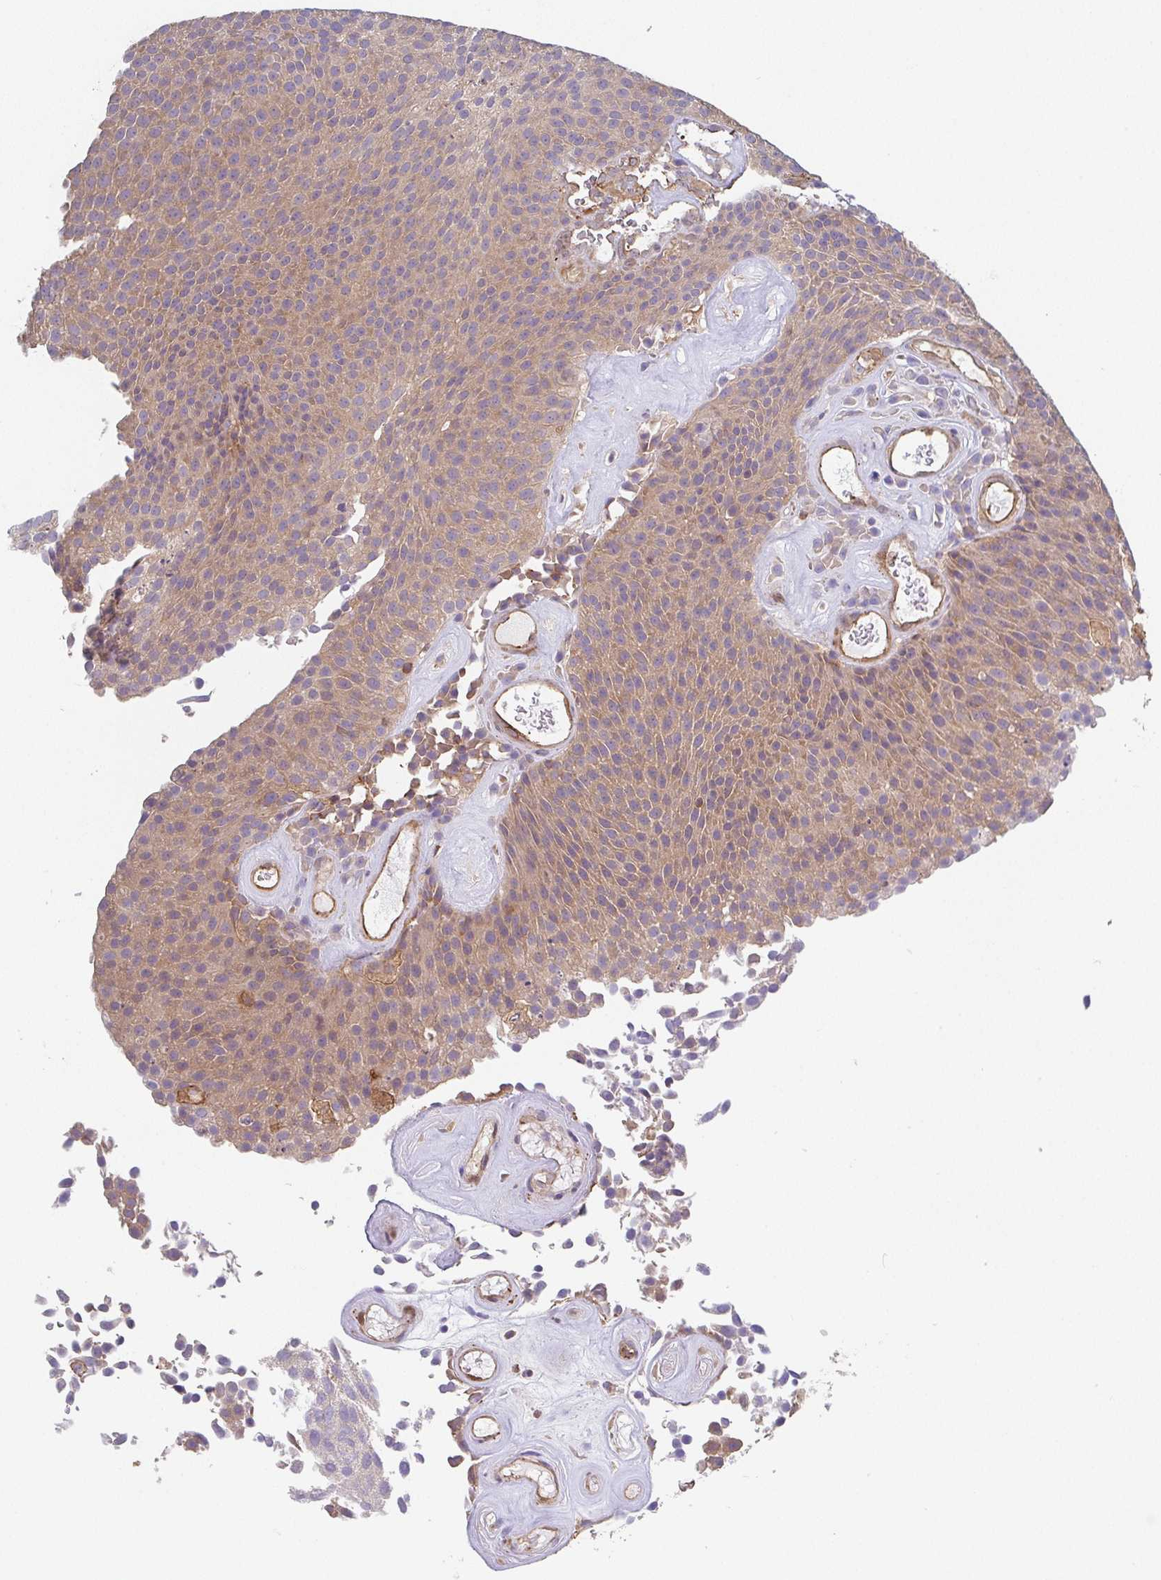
{"staining": {"intensity": "moderate", "quantity": ">75%", "location": "cytoplasmic/membranous"}, "tissue": "urothelial cancer", "cell_type": "Tumor cells", "image_type": "cancer", "snomed": [{"axis": "morphology", "description": "Urothelial carcinoma, Low grade"}, {"axis": "topography", "description": "Urinary bladder"}], "caption": "Human urothelial cancer stained with a protein marker exhibits moderate staining in tumor cells.", "gene": "TMEM229A", "patient": {"sex": "female", "age": 79}}